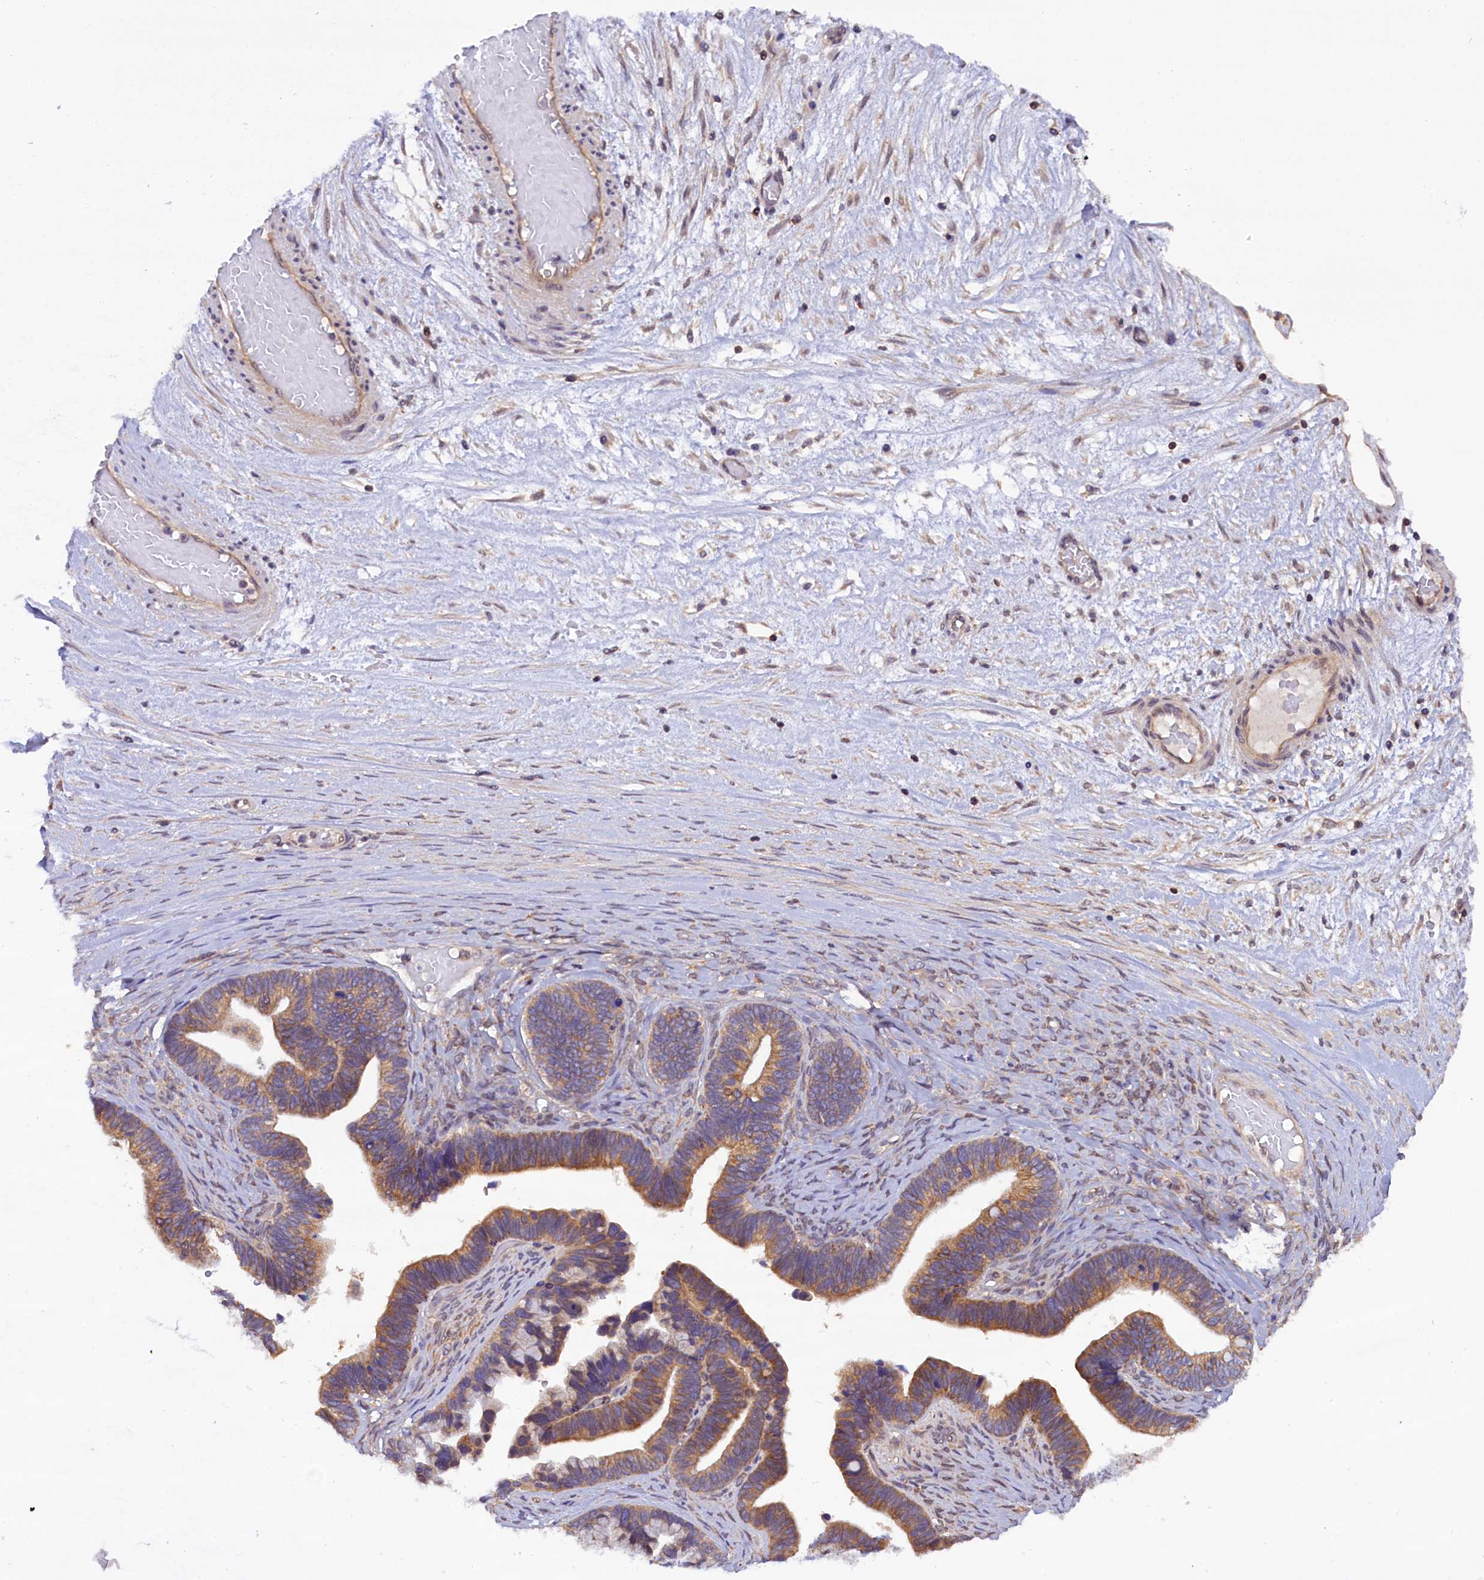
{"staining": {"intensity": "moderate", "quantity": ">75%", "location": "cytoplasmic/membranous"}, "tissue": "ovarian cancer", "cell_type": "Tumor cells", "image_type": "cancer", "snomed": [{"axis": "morphology", "description": "Cystadenocarcinoma, serous, NOS"}, {"axis": "topography", "description": "Ovary"}], "caption": "IHC (DAB (3,3'-diaminobenzidine)) staining of ovarian cancer (serous cystadenocarcinoma) displays moderate cytoplasmic/membranous protein expression in about >75% of tumor cells.", "gene": "TBCB", "patient": {"sex": "female", "age": 56}}